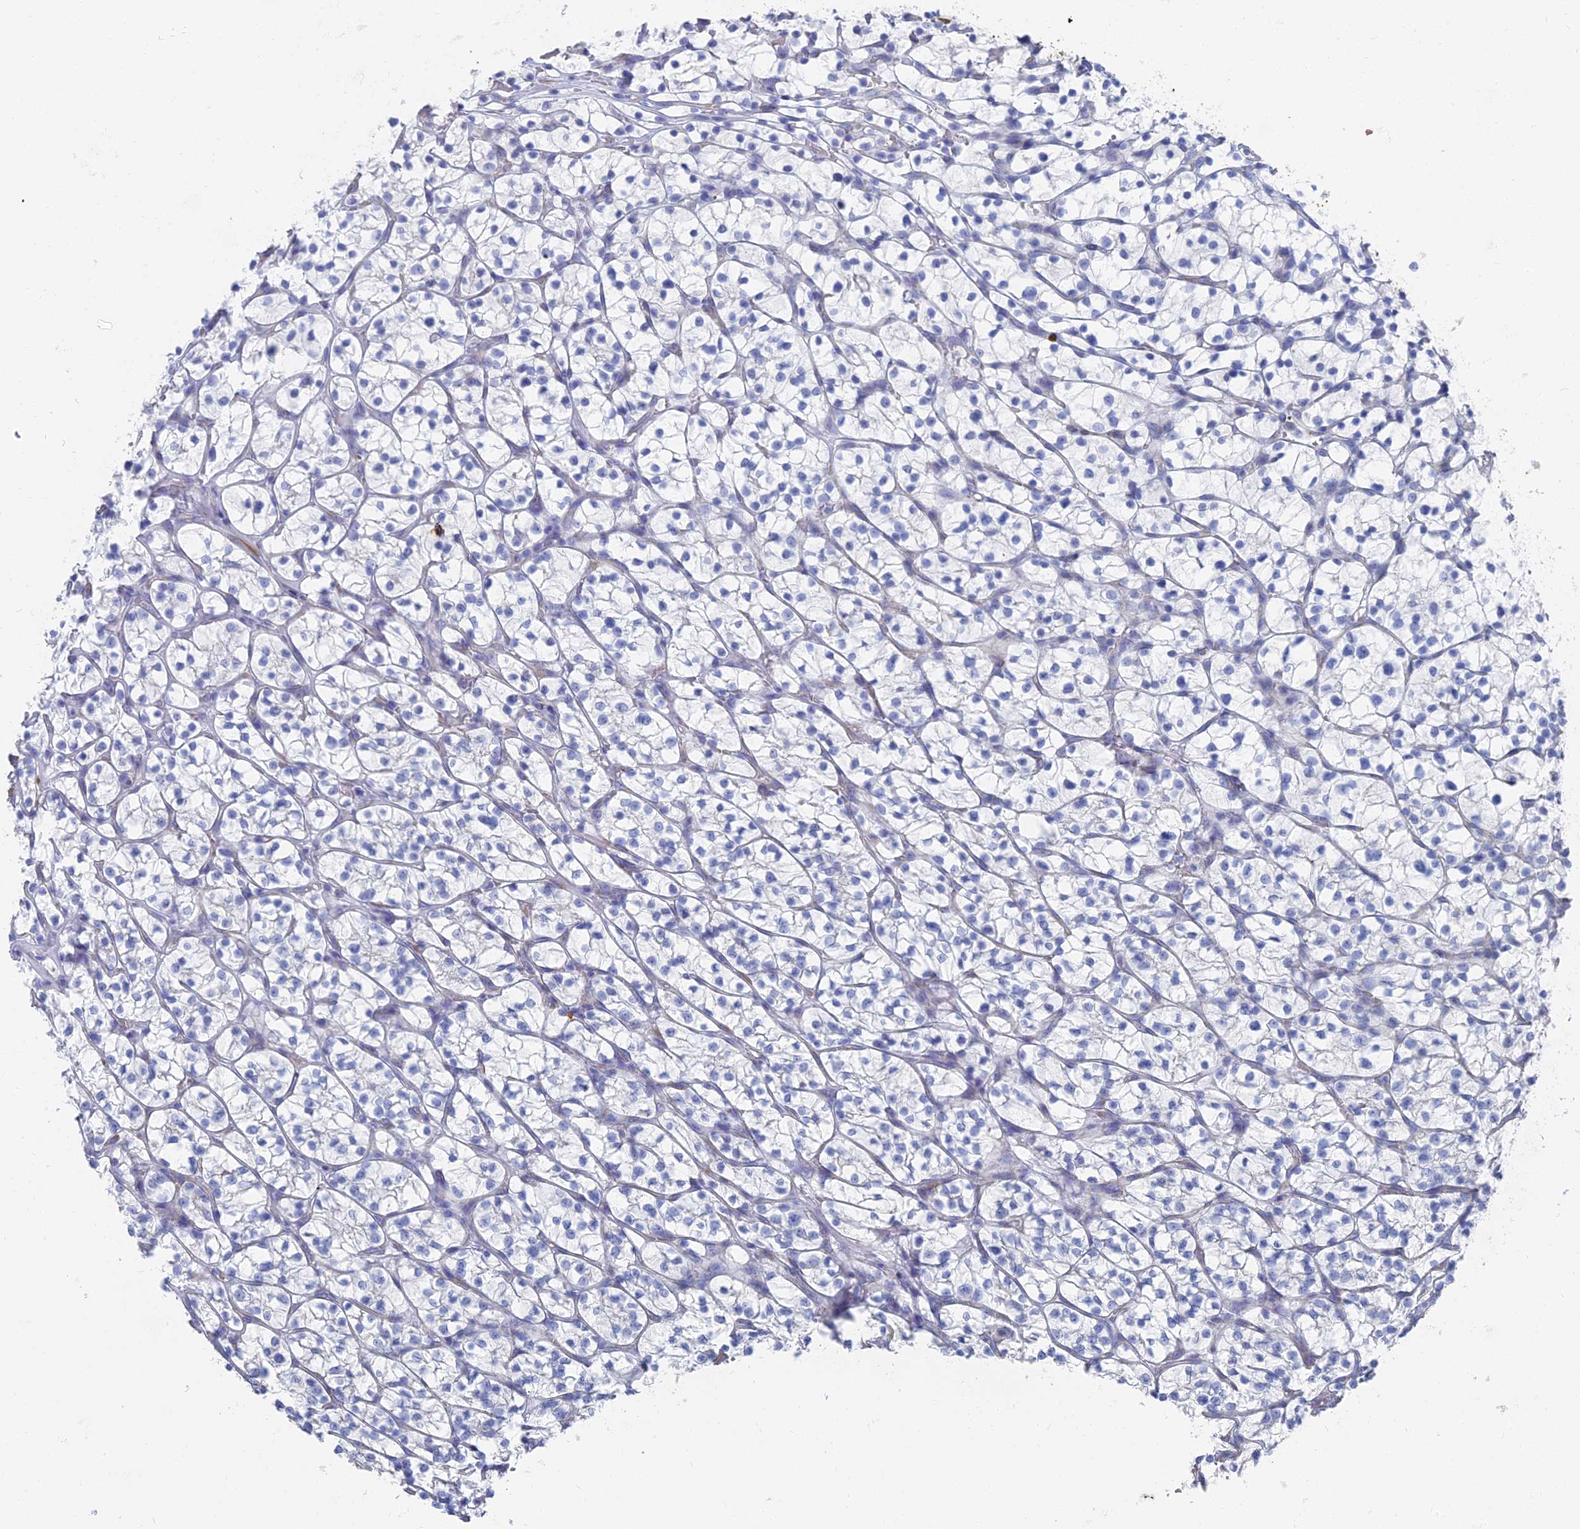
{"staining": {"intensity": "negative", "quantity": "none", "location": "none"}, "tissue": "renal cancer", "cell_type": "Tumor cells", "image_type": "cancer", "snomed": [{"axis": "morphology", "description": "Adenocarcinoma, NOS"}, {"axis": "topography", "description": "Kidney"}], "caption": "Immunohistochemistry image of neoplastic tissue: human renal cancer stained with DAB (3,3'-diaminobenzidine) reveals no significant protein positivity in tumor cells.", "gene": "TNNT3", "patient": {"sex": "female", "age": 64}}